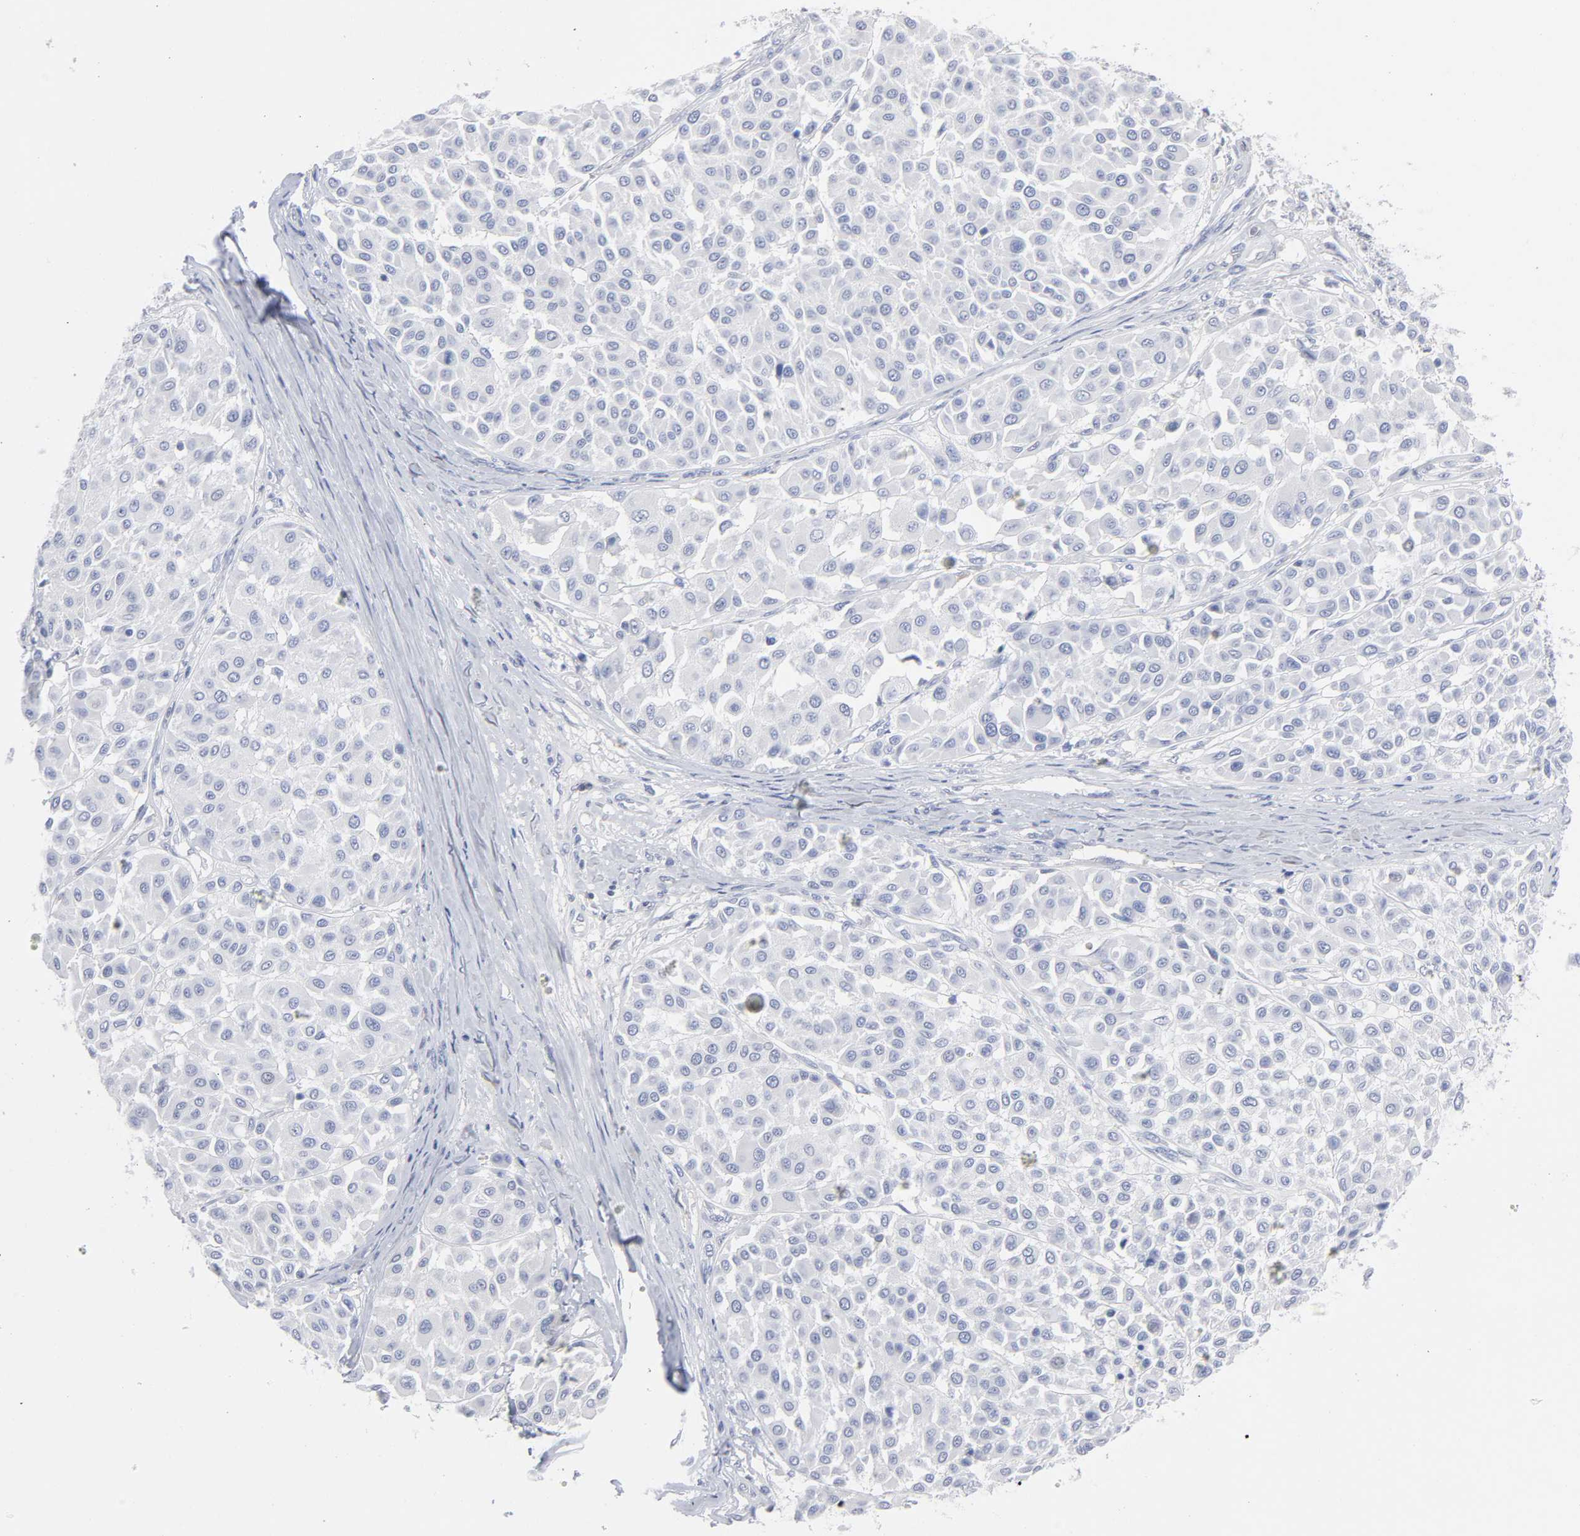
{"staining": {"intensity": "negative", "quantity": "none", "location": "none"}, "tissue": "melanoma", "cell_type": "Tumor cells", "image_type": "cancer", "snomed": [{"axis": "morphology", "description": "Malignant melanoma, Metastatic site"}, {"axis": "topography", "description": "Soft tissue"}], "caption": "An image of malignant melanoma (metastatic site) stained for a protein reveals no brown staining in tumor cells.", "gene": "P2RY8", "patient": {"sex": "male", "age": 41}}